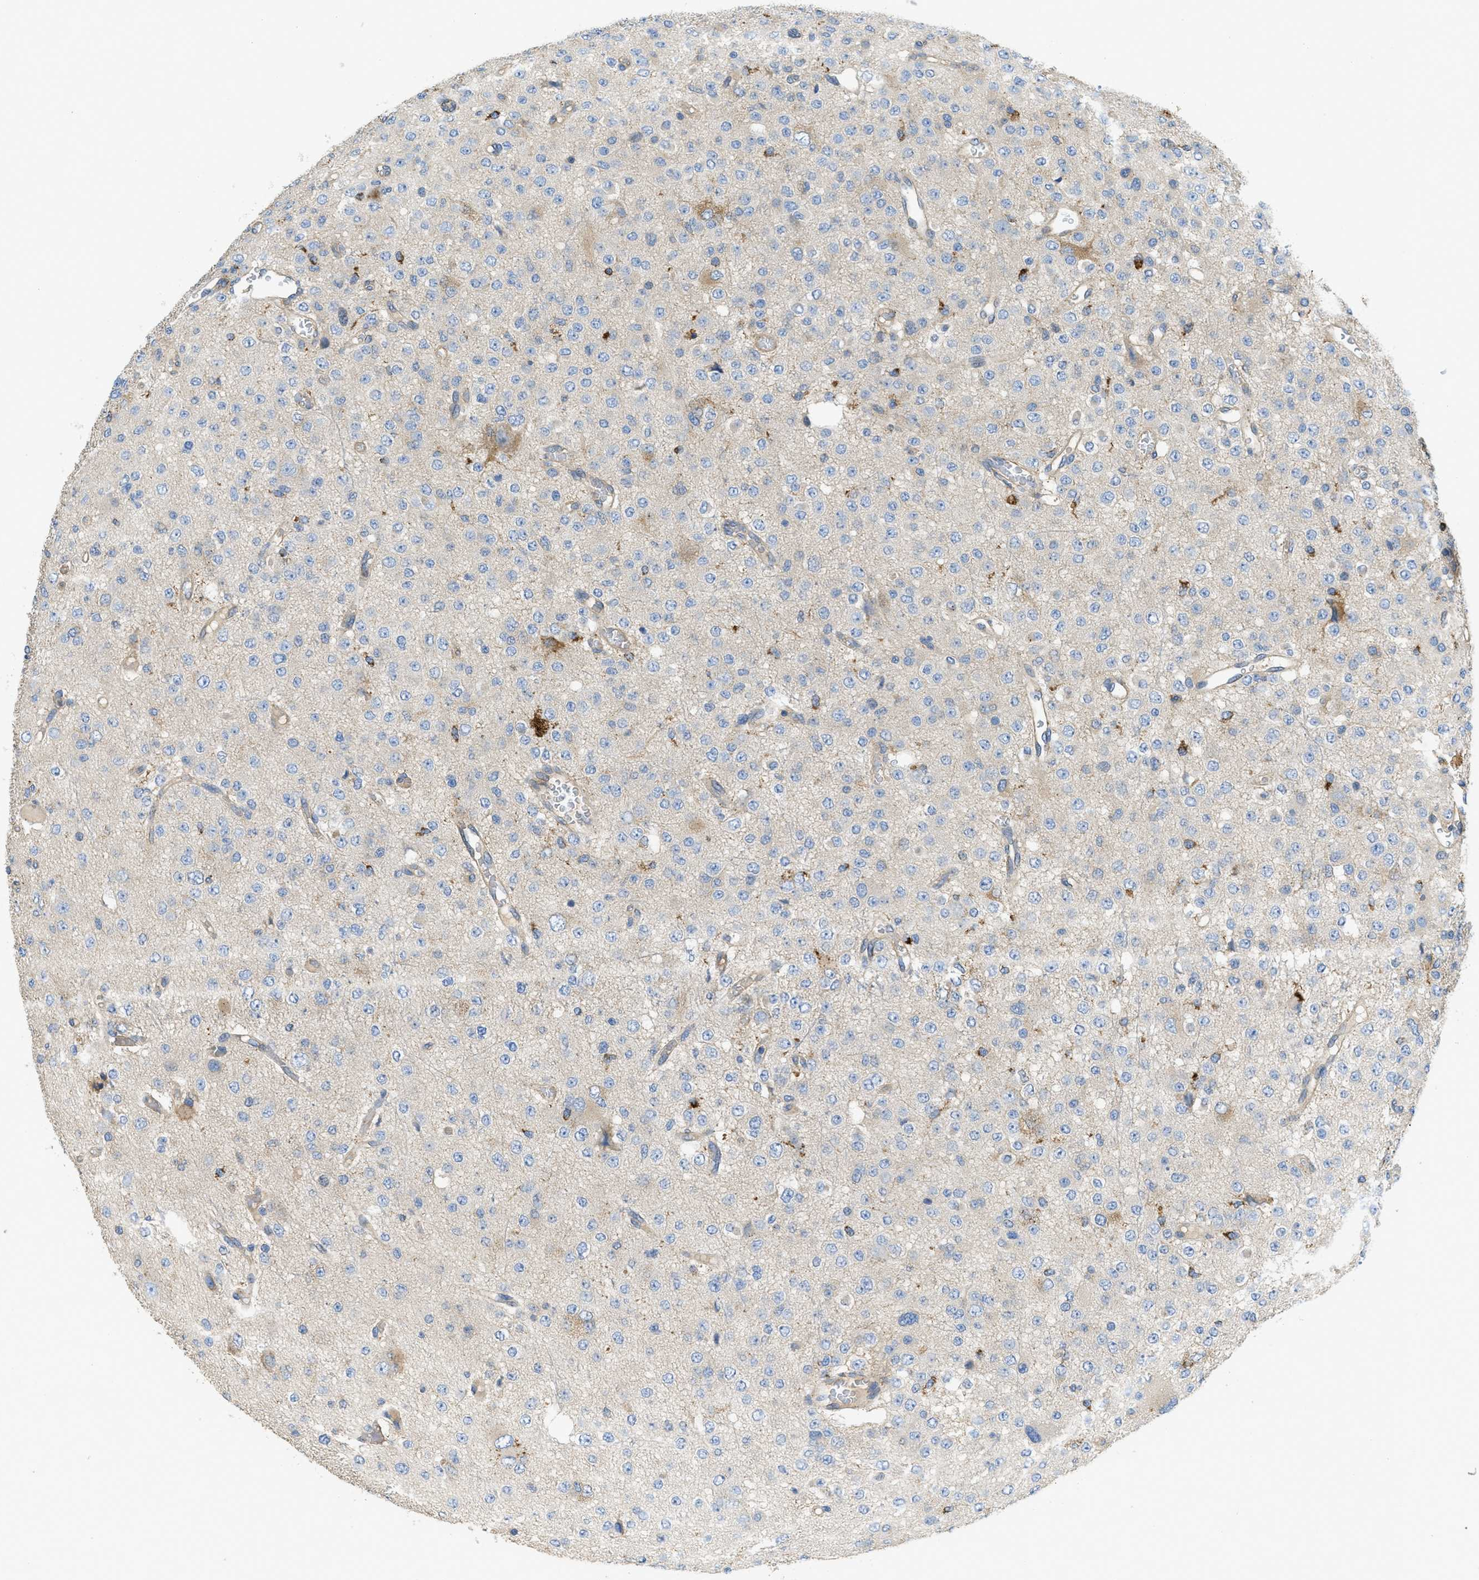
{"staining": {"intensity": "negative", "quantity": "none", "location": "none"}, "tissue": "glioma", "cell_type": "Tumor cells", "image_type": "cancer", "snomed": [{"axis": "morphology", "description": "Glioma, malignant, Low grade"}, {"axis": "topography", "description": "Brain"}], "caption": "The micrograph shows no significant staining in tumor cells of low-grade glioma (malignant).", "gene": "CASP10", "patient": {"sex": "male", "age": 38}}